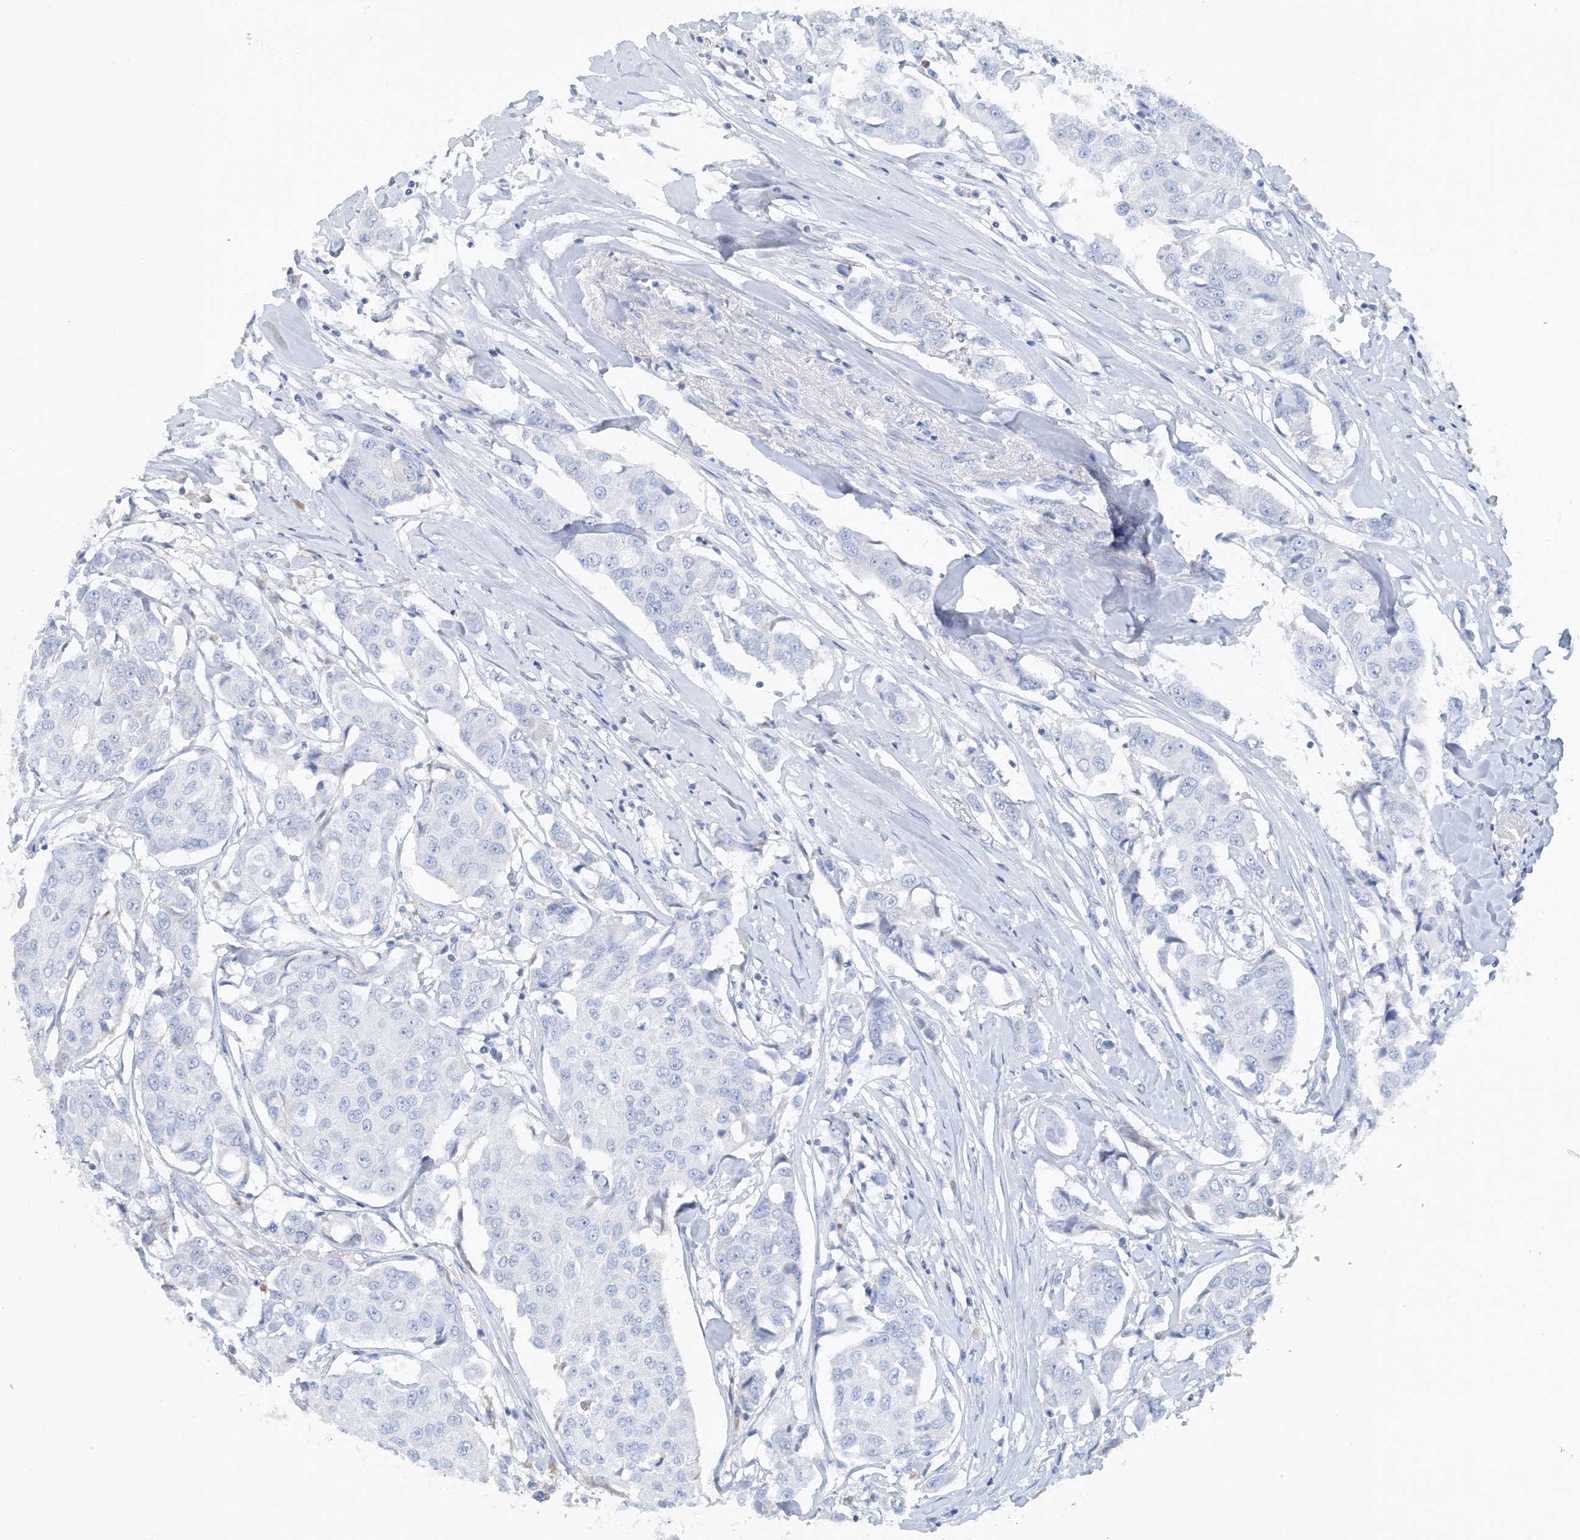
{"staining": {"intensity": "negative", "quantity": "none", "location": "none"}, "tissue": "breast cancer", "cell_type": "Tumor cells", "image_type": "cancer", "snomed": [{"axis": "morphology", "description": "Duct carcinoma"}, {"axis": "topography", "description": "Breast"}], "caption": "Immunohistochemical staining of intraductal carcinoma (breast) exhibits no significant staining in tumor cells.", "gene": "CTRL", "patient": {"sex": "female", "age": 80}}